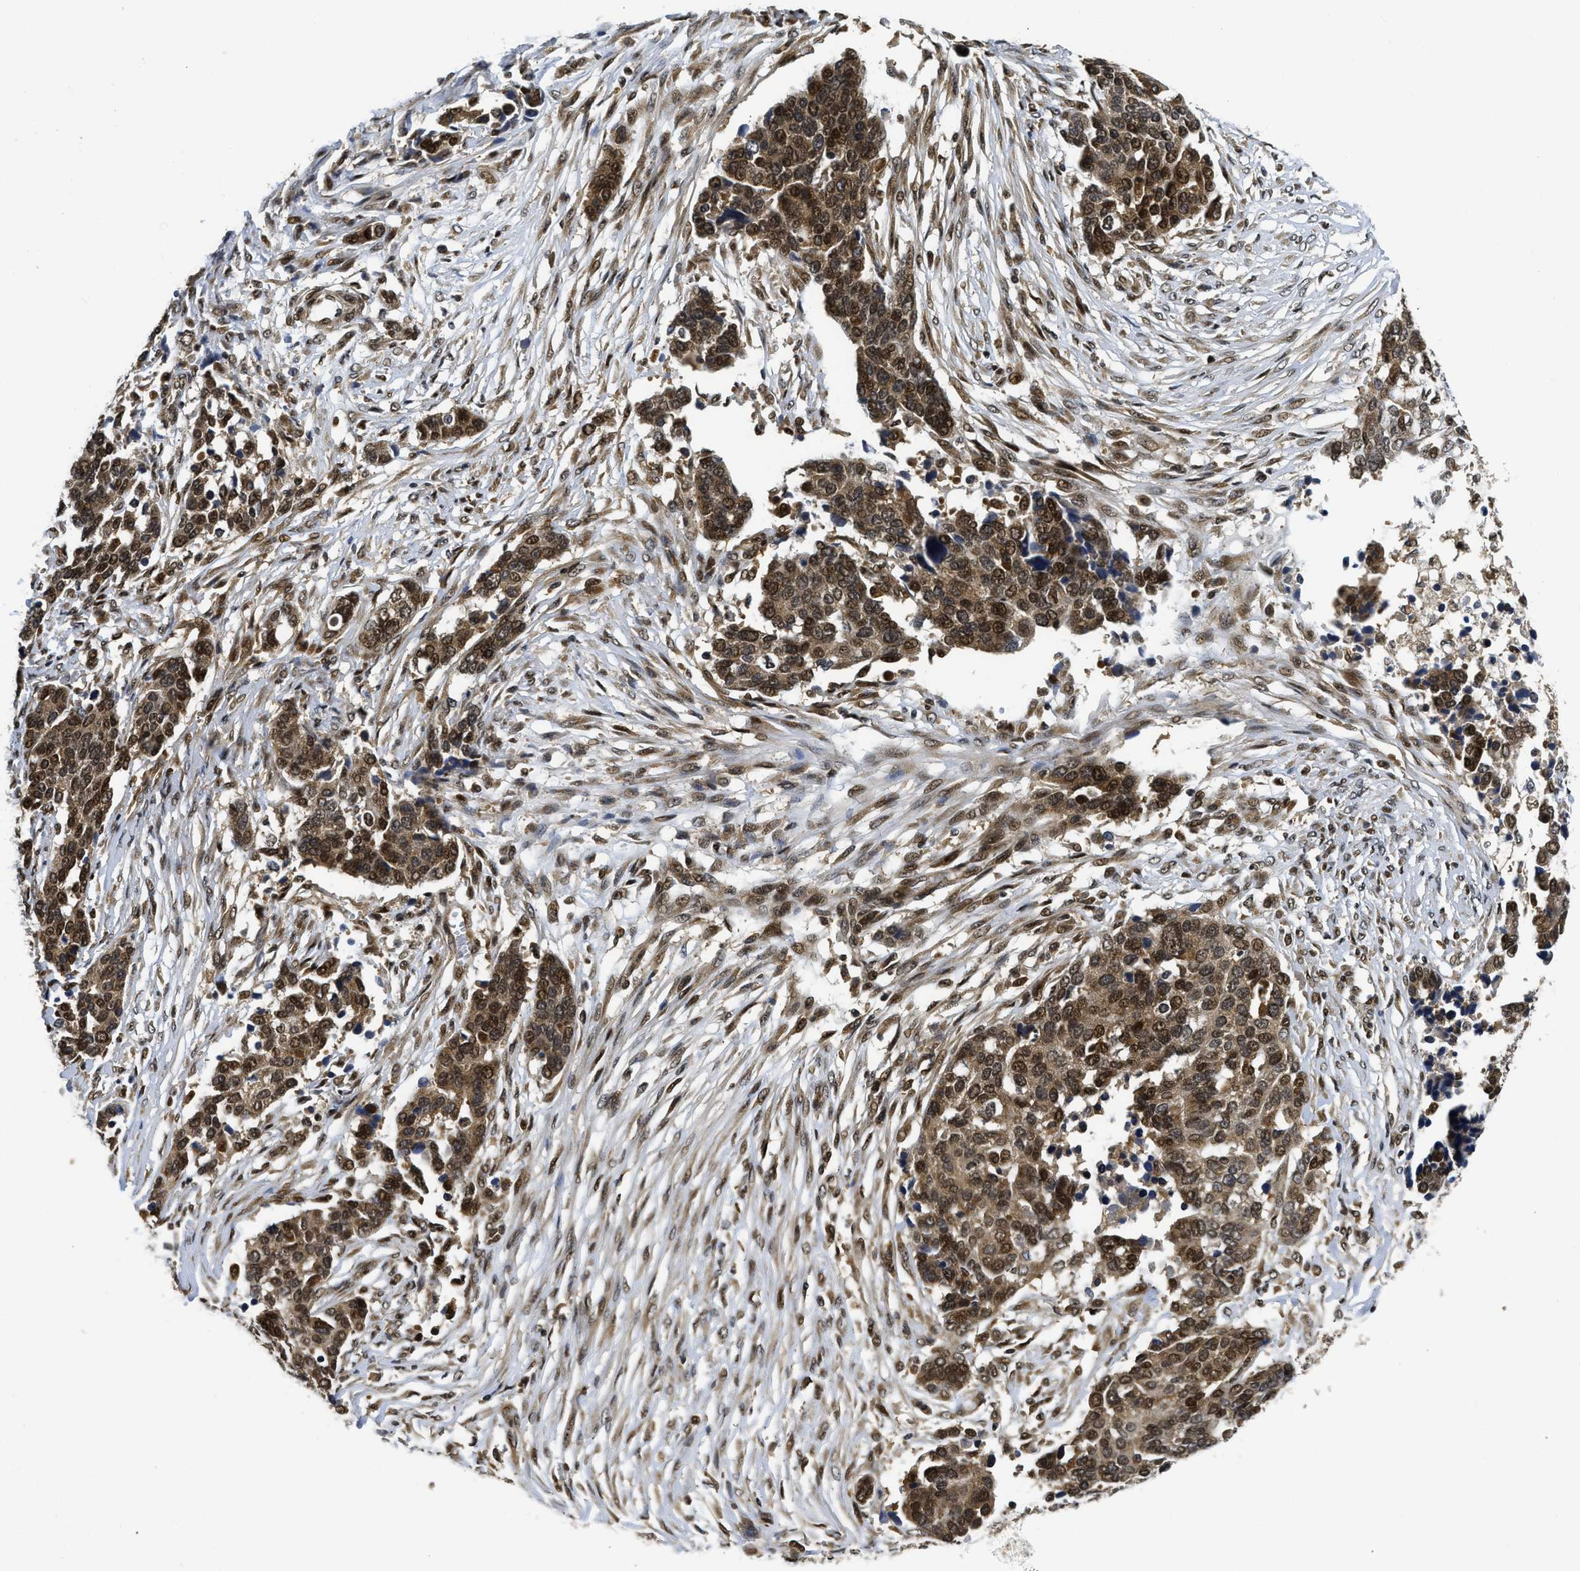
{"staining": {"intensity": "moderate", "quantity": ">75%", "location": "cytoplasmic/membranous,nuclear"}, "tissue": "ovarian cancer", "cell_type": "Tumor cells", "image_type": "cancer", "snomed": [{"axis": "morphology", "description": "Cystadenocarcinoma, serous, NOS"}, {"axis": "topography", "description": "Ovary"}], "caption": "Ovarian cancer (serous cystadenocarcinoma) stained with a brown dye exhibits moderate cytoplasmic/membranous and nuclear positive positivity in about >75% of tumor cells.", "gene": "ADSL", "patient": {"sex": "female", "age": 44}}